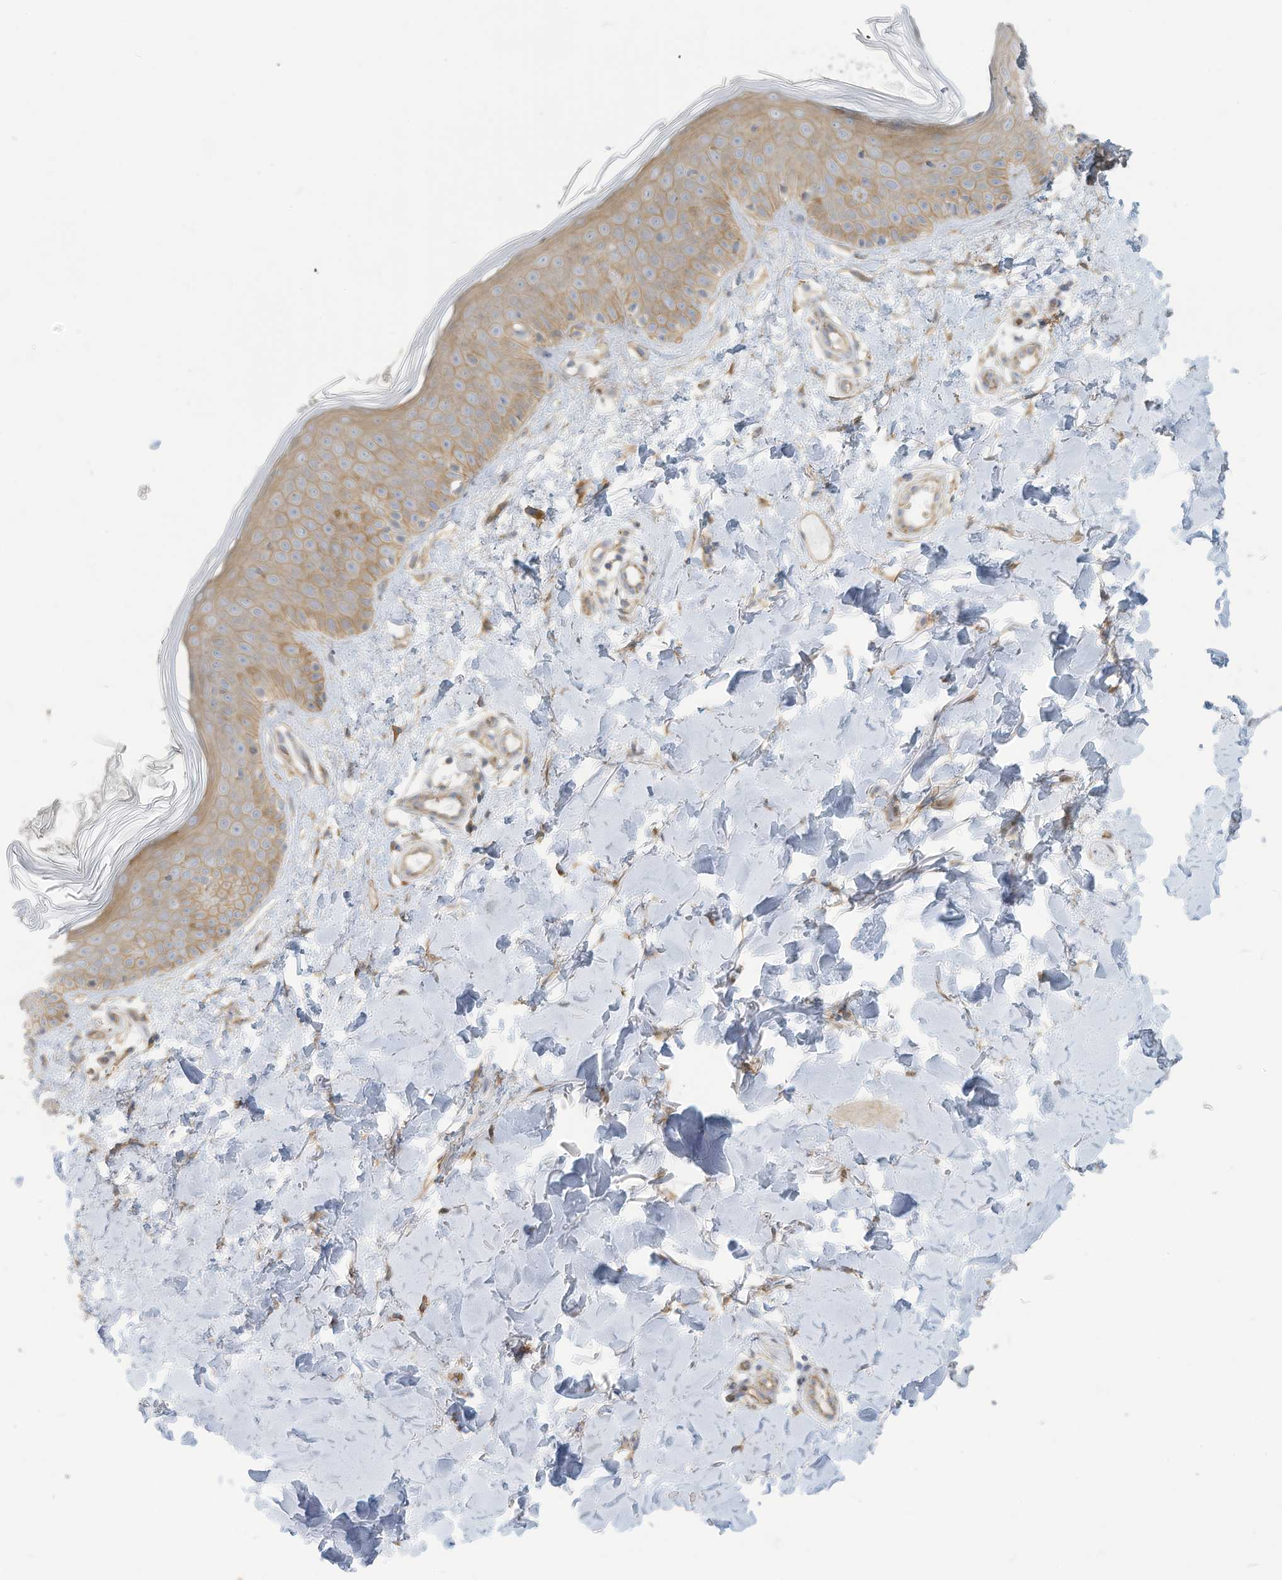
{"staining": {"intensity": "moderate", "quantity": ">75%", "location": "cytoplasmic/membranous"}, "tissue": "skin", "cell_type": "Fibroblasts", "image_type": "normal", "snomed": [{"axis": "morphology", "description": "Normal tissue, NOS"}, {"axis": "topography", "description": "Skin"}], "caption": "Immunohistochemical staining of normal skin exhibits >75% levels of moderate cytoplasmic/membranous protein positivity in approximately >75% of fibroblasts.", "gene": "ADAT2", "patient": {"sex": "male", "age": 37}}